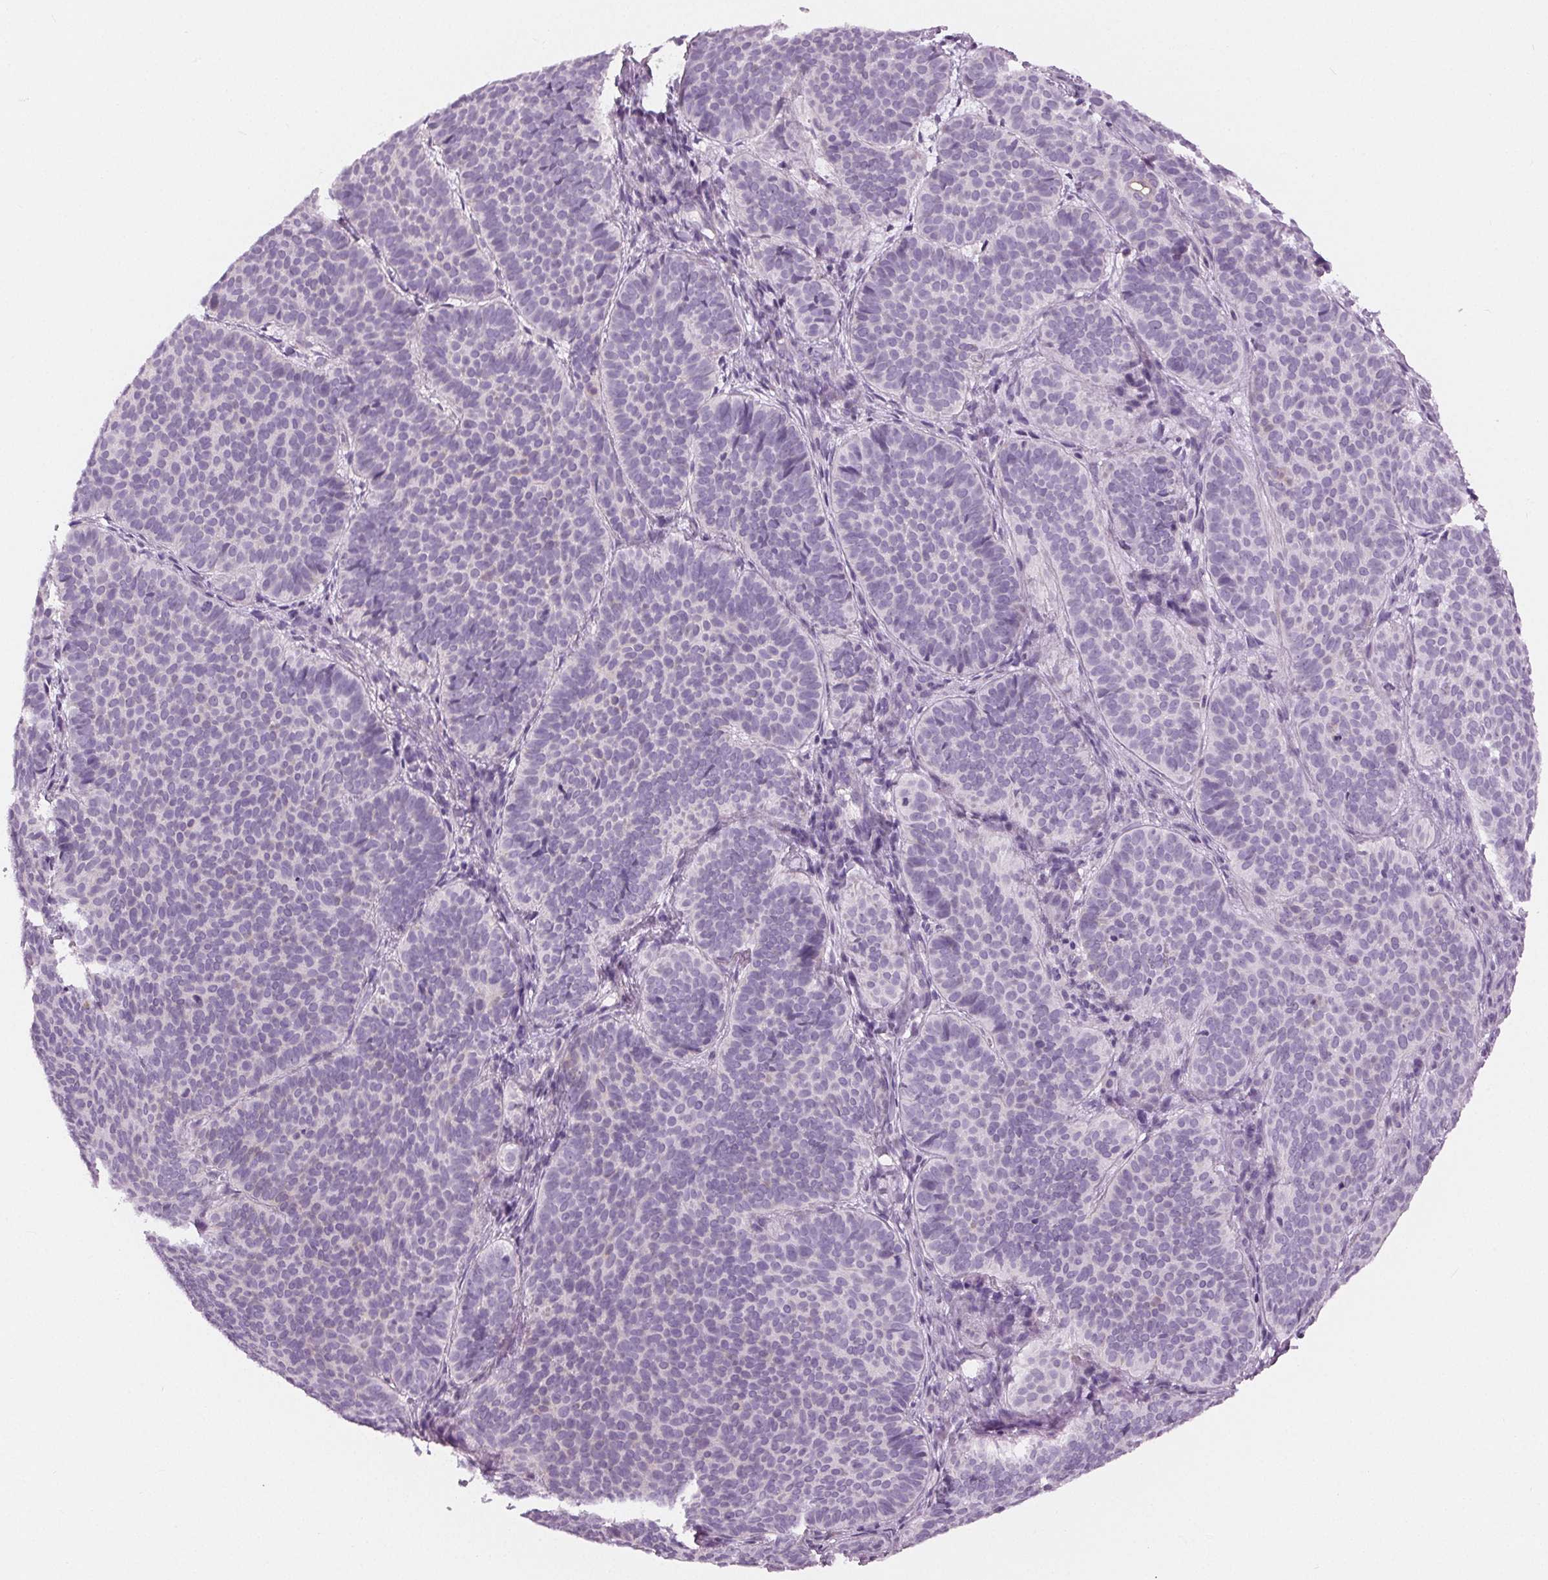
{"staining": {"intensity": "negative", "quantity": "none", "location": "none"}, "tissue": "skin cancer", "cell_type": "Tumor cells", "image_type": "cancer", "snomed": [{"axis": "morphology", "description": "Basal cell carcinoma"}, {"axis": "topography", "description": "Skin"}], "caption": "IHC micrograph of skin cancer stained for a protein (brown), which displays no positivity in tumor cells.", "gene": "MISP", "patient": {"sex": "male", "age": 57}}